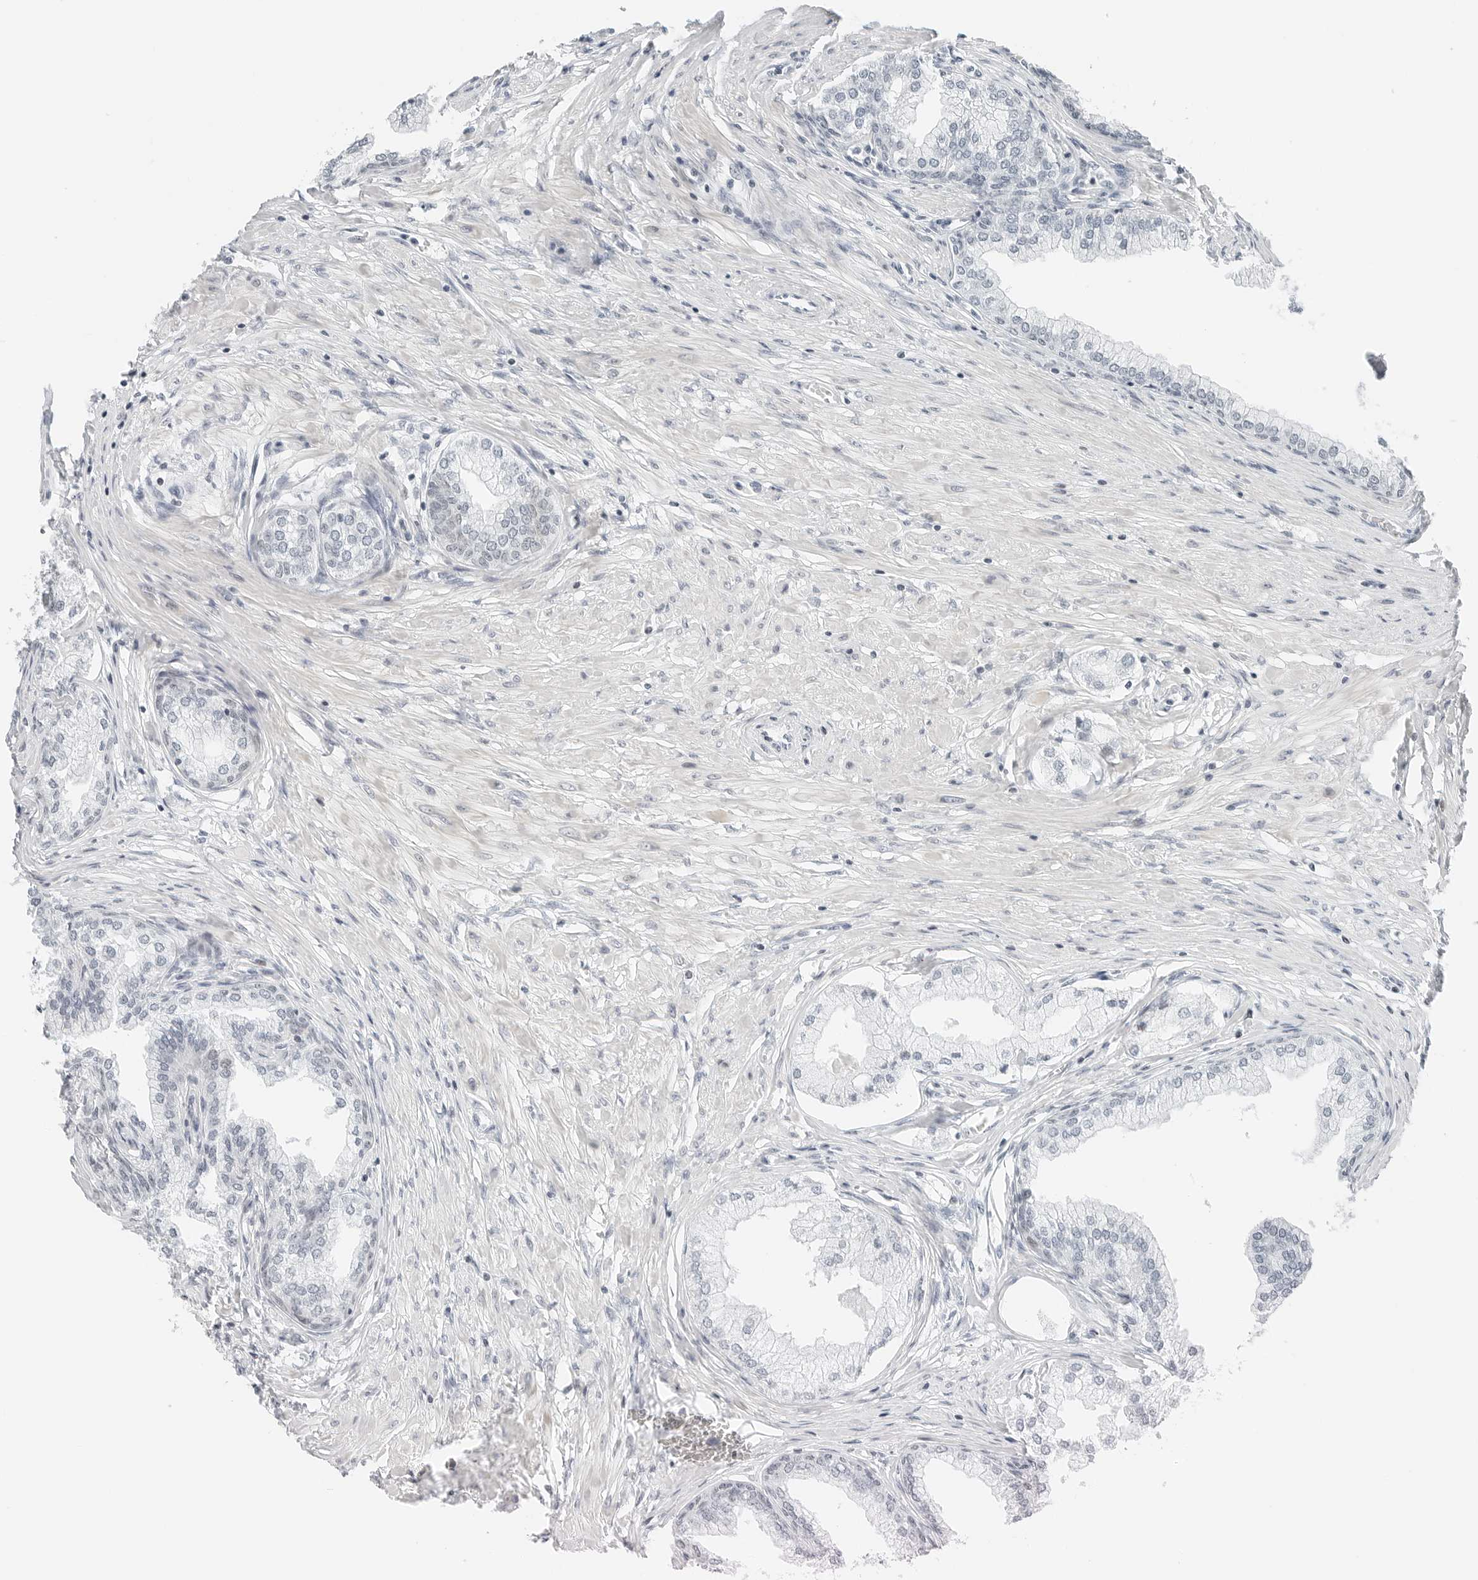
{"staining": {"intensity": "negative", "quantity": "none", "location": "none"}, "tissue": "prostate", "cell_type": "Glandular cells", "image_type": "normal", "snomed": [{"axis": "morphology", "description": "Normal tissue, NOS"}, {"axis": "morphology", "description": "Urothelial carcinoma, Low grade"}, {"axis": "topography", "description": "Urinary bladder"}, {"axis": "topography", "description": "Prostate"}], "caption": "The histopathology image demonstrates no staining of glandular cells in normal prostate.", "gene": "NTMT2", "patient": {"sex": "male", "age": 60}}